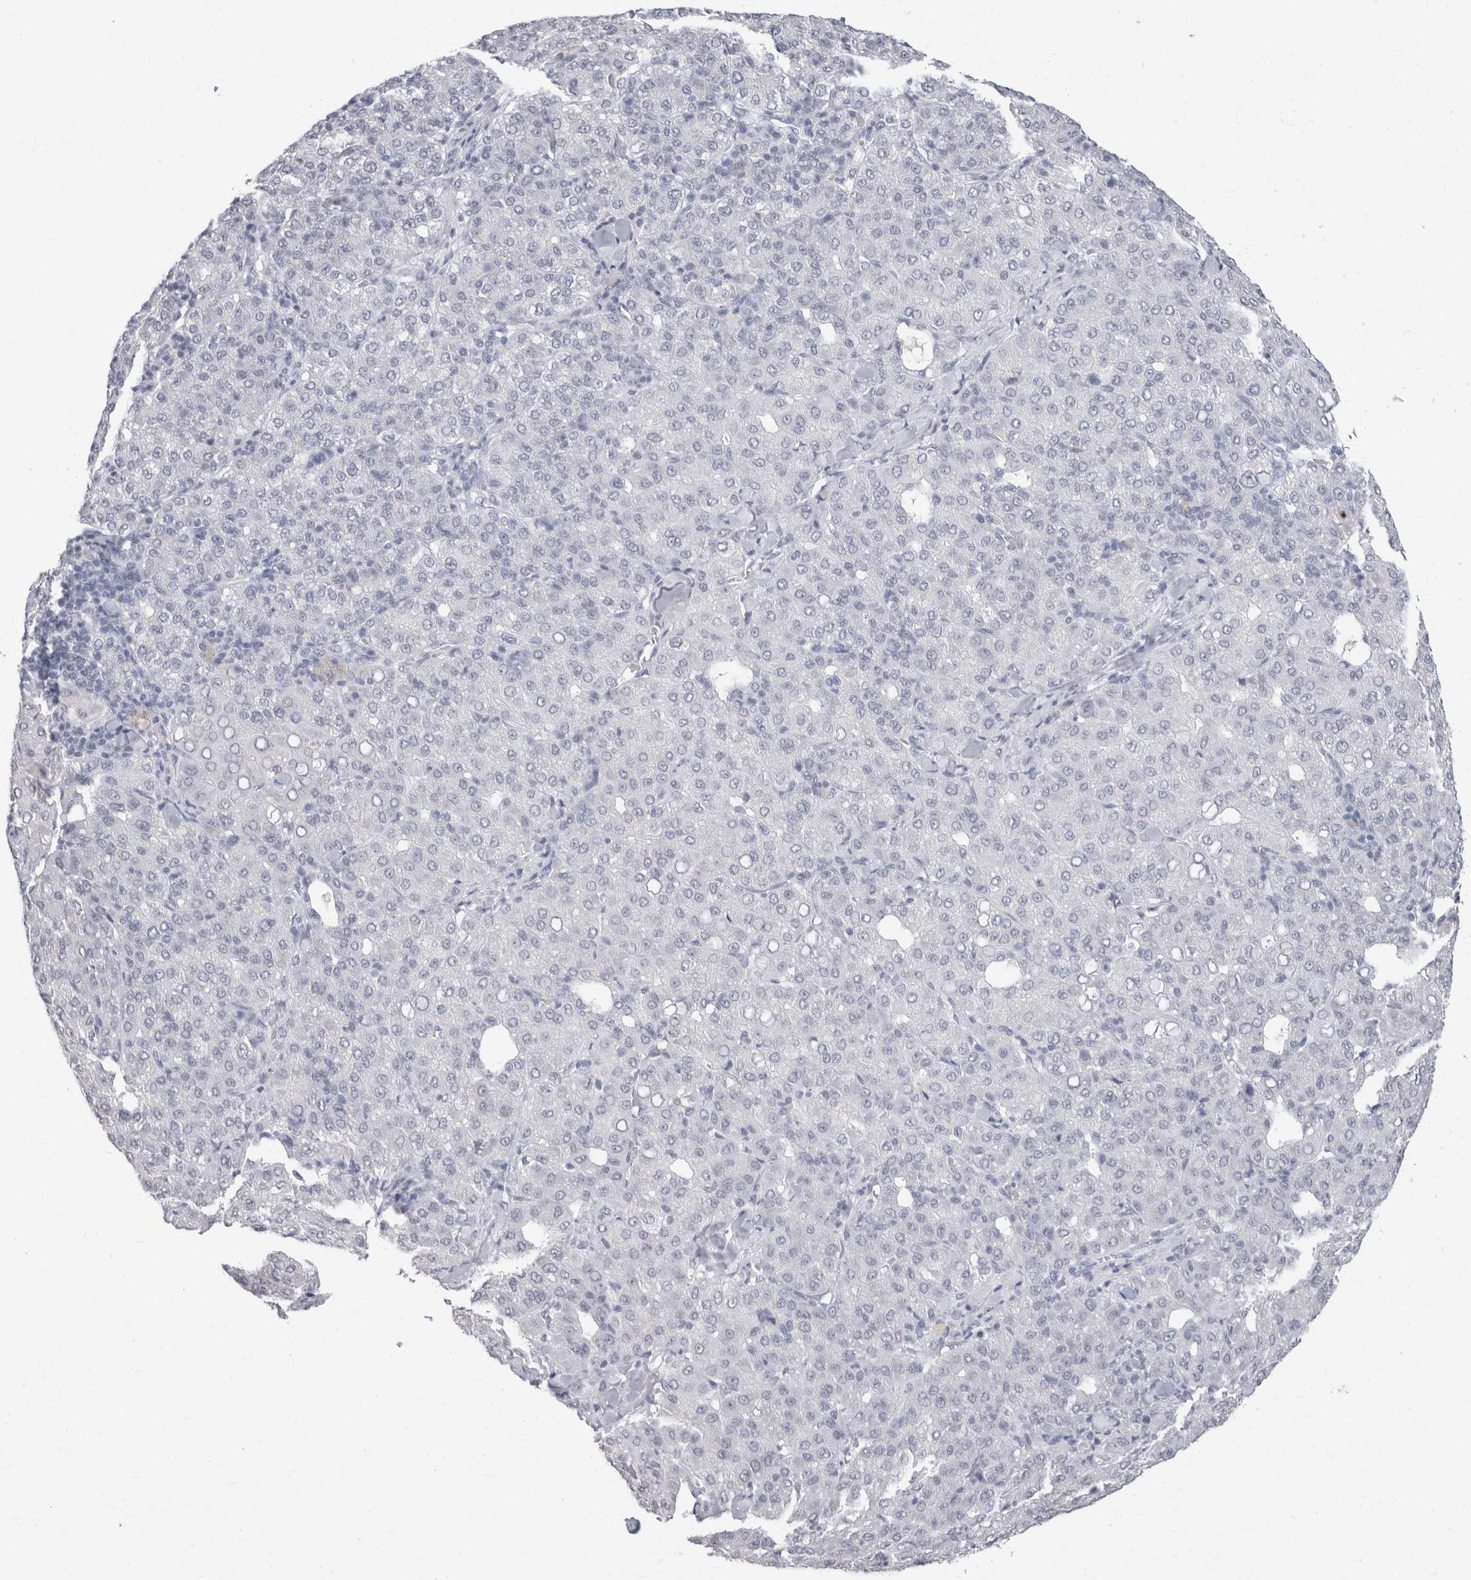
{"staining": {"intensity": "negative", "quantity": "none", "location": "none"}, "tissue": "liver cancer", "cell_type": "Tumor cells", "image_type": "cancer", "snomed": [{"axis": "morphology", "description": "Carcinoma, Hepatocellular, NOS"}, {"axis": "topography", "description": "Liver"}], "caption": "Immunohistochemical staining of liver cancer (hepatocellular carcinoma) displays no significant staining in tumor cells.", "gene": "CADM3", "patient": {"sex": "male", "age": 65}}